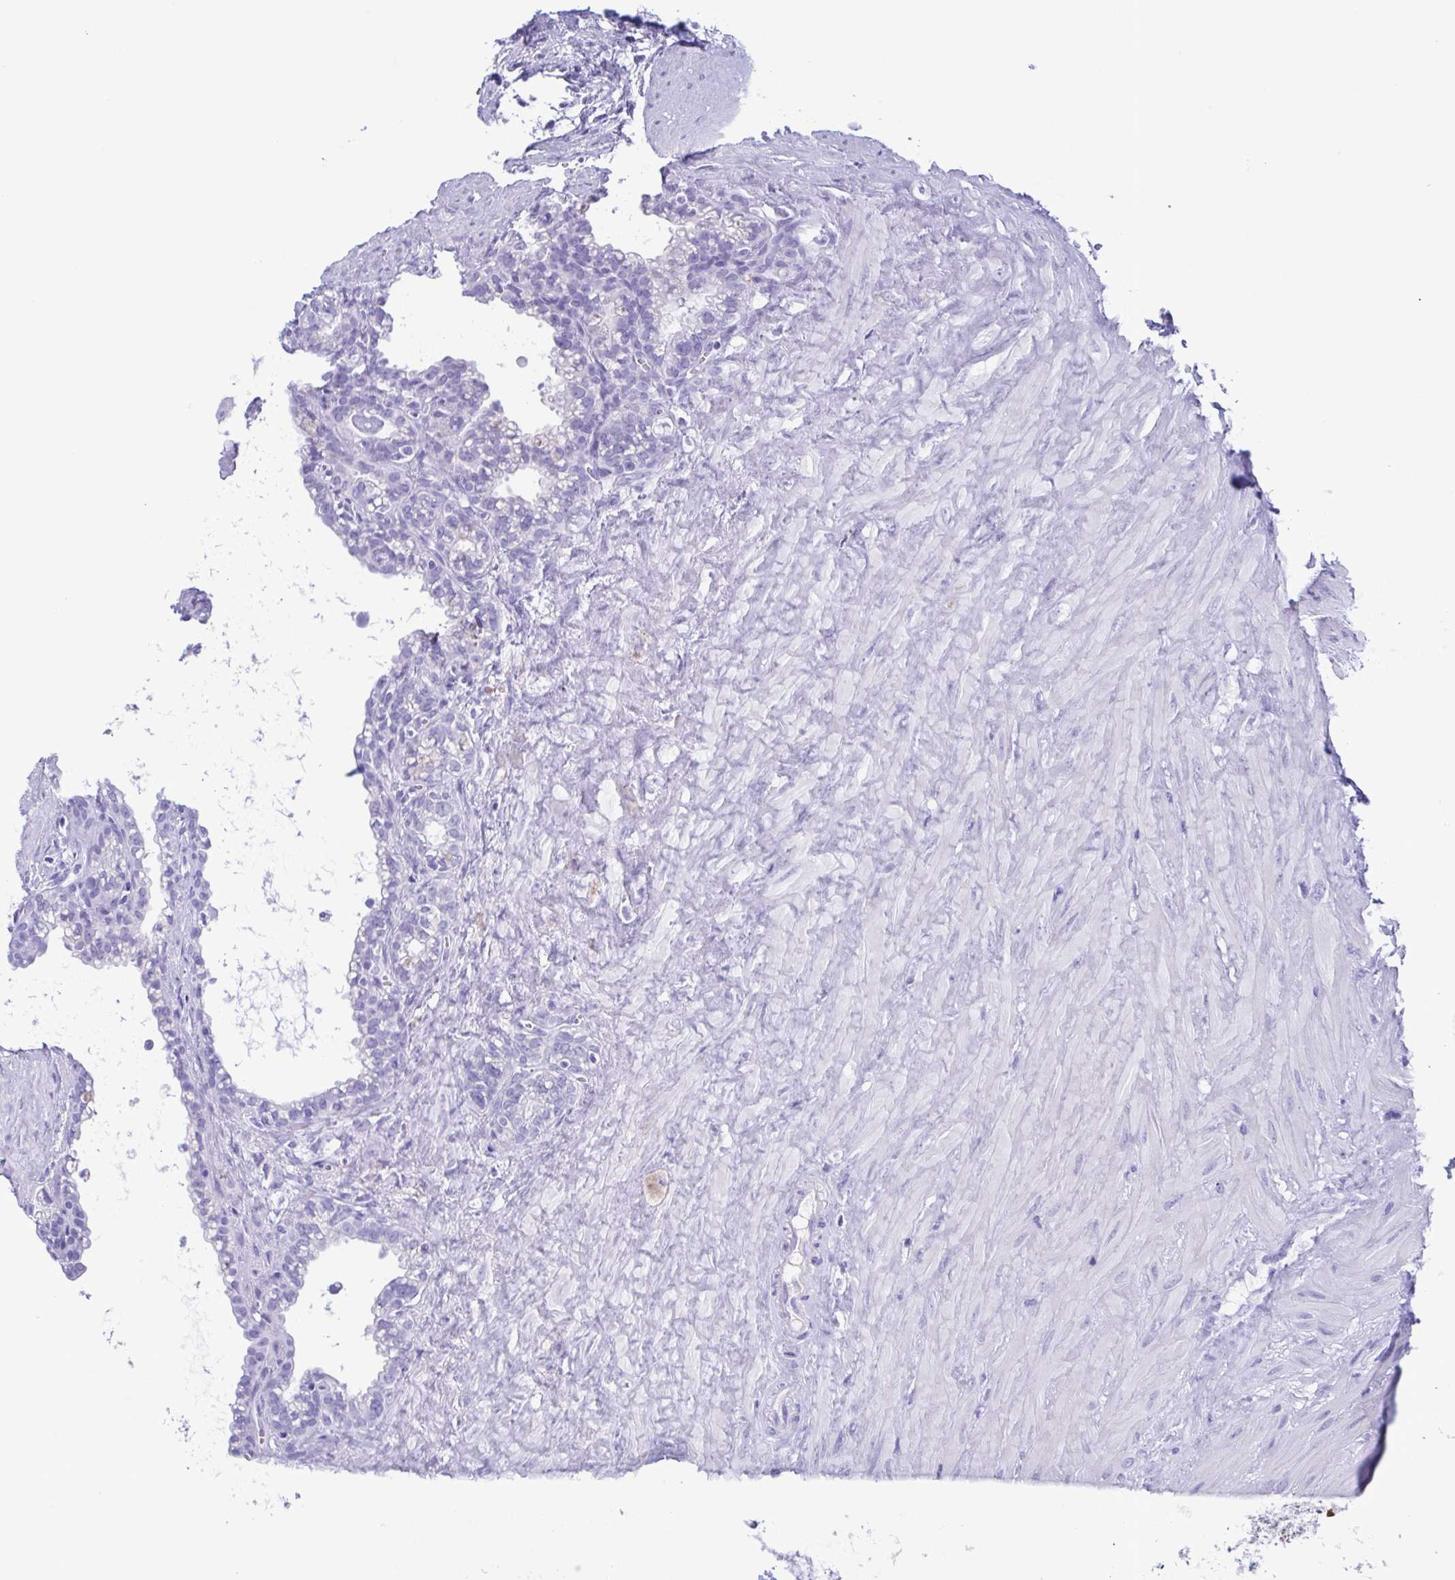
{"staining": {"intensity": "negative", "quantity": "none", "location": "none"}, "tissue": "seminal vesicle", "cell_type": "Glandular cells", "image_type": "normal", "snomed": [{"axis": "morphology", "description": "Normal tissue, NOS"}, {"axis": "topography", "description": "Seminal veicle"}], "caption": "High magnification brightfield microscopy of benign seminal vesicle stained with DAB (brown) and counterstained with hematoxylin (blue): glandular cells show no significant positivity.", "gene": "TSPY10", "patient": {"sex": "male", "age": 76}}